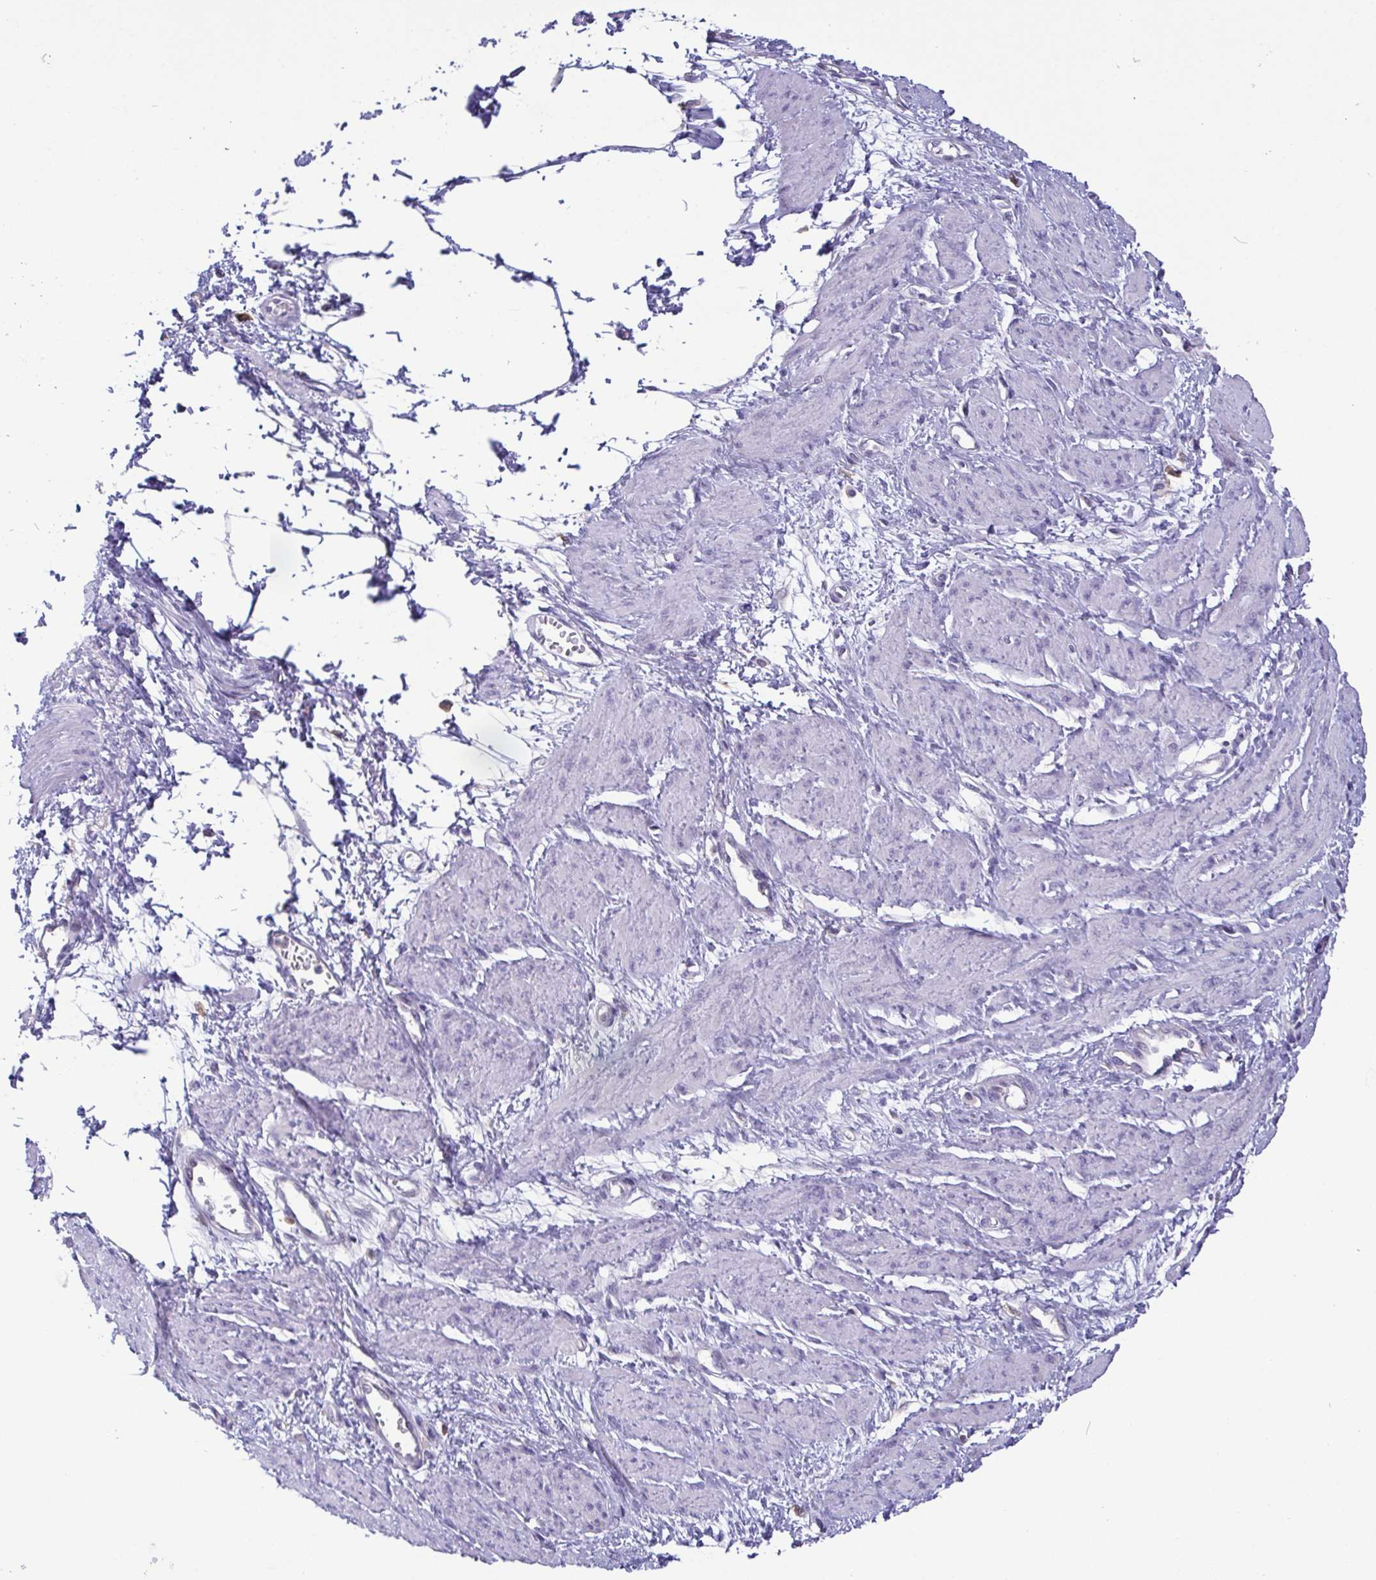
{"staining": {"intensity": "negative", "quantity": "none", "location": "none"}, "tissue": "smooth muscle", "cell_type": "Smooth muscle cells", "image_type": "normal", "snomed": [{"axis": "morphology", "description": "Normal tissue, NOS"}, {"axis": "topography", "description": "Smooth muscle"}, {"axis": "topography", "description": "Uterus"}], "caption": "IHC photomicrograph of normal smooth muscle: smooth muscle stained with DAB (3,3'-diaminobenzidine) reveals no significant protein expression in smooth muscle cells. (IHC, brightfield microscopy, high magnification).", "gene": "IDH1", "patient": {"sex": "female", "age": 39}}